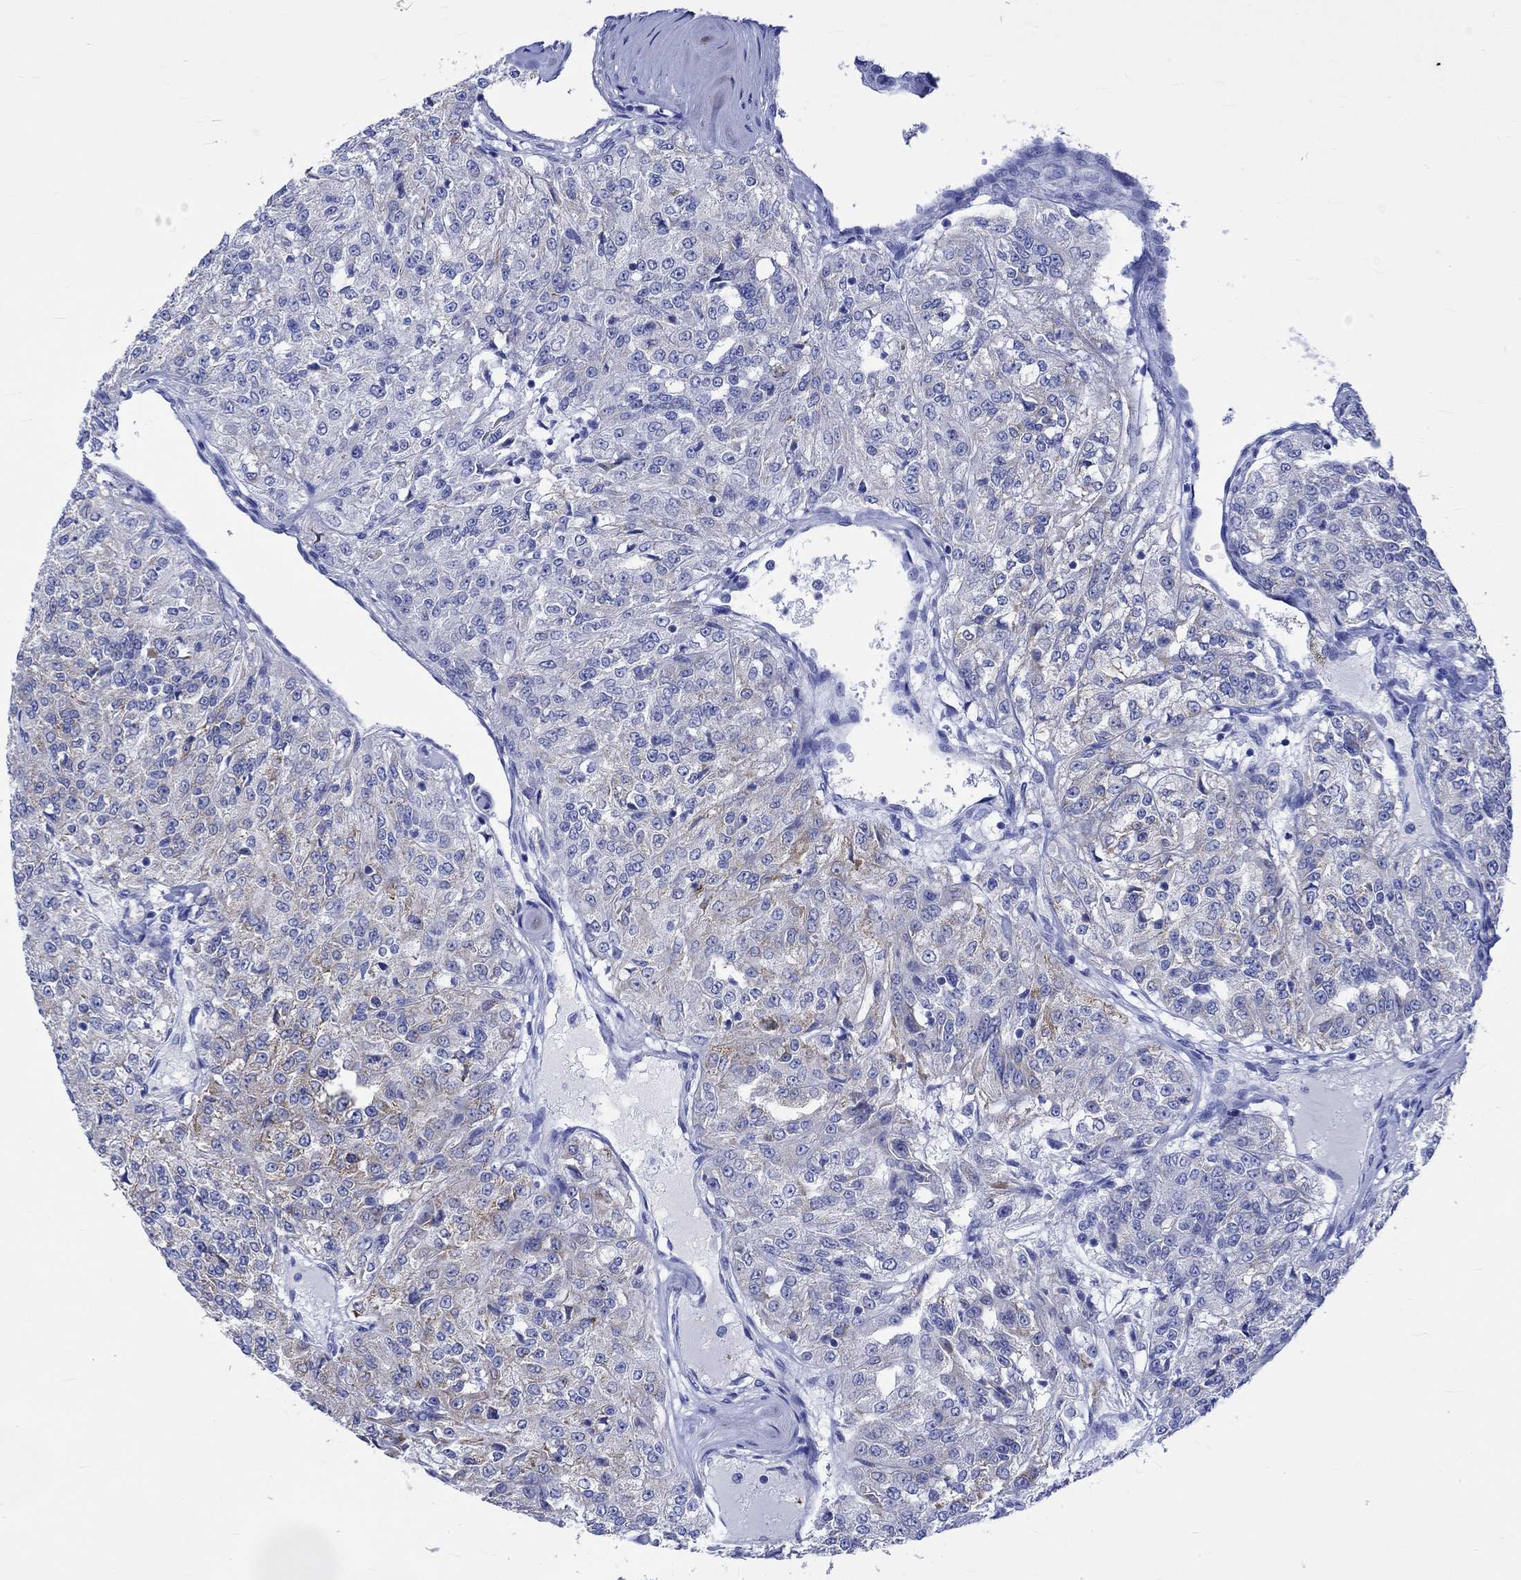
{"staining": {"intensity": "moderate", "quantity": "<25%", "location": "cytoplasmic/membranous"}, "tissue": "renal cancer", "cell_type": "Tumor cells", "image_type": "cancer", "snomed": [{"axis": "morphology", "description": "Adenocarcinoma, NOS"}, {"axis": "topography", "description": "Kidney"}], "caption": "Immunohistochemical staining of human renal adenocarcinoma demonstrates low levels of moderate cytoplasmic/membranous protein expression in approximately <25% of tumor cells.", "gene": "KLHL33", "patient": {"sex": "female", "age": 63}}